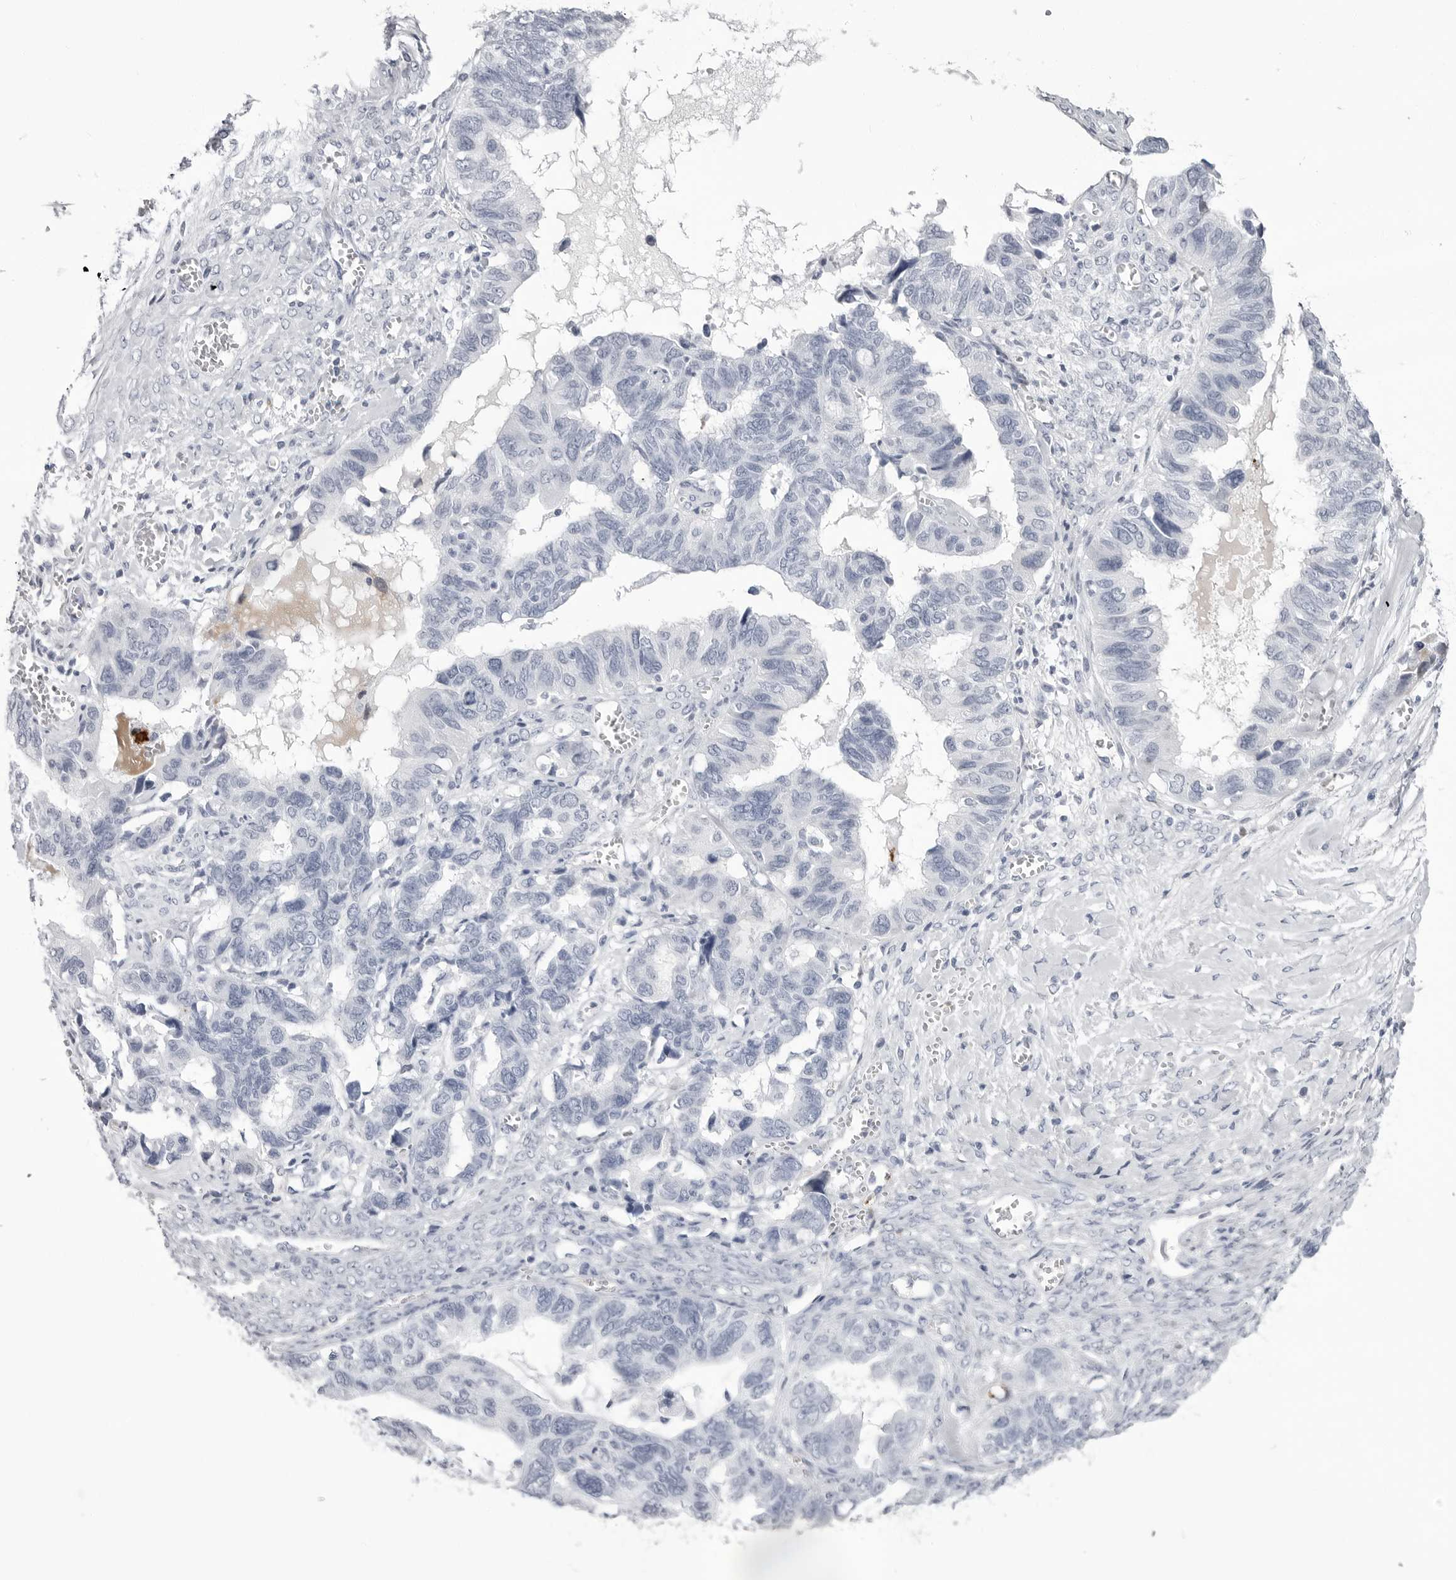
{"staining": {"intensity": "negative", "quantity": "none", "location": "none"}, "tissue": "ovarian cancer", "cell_type": "Tumor cells", "image_type": "cancer", "snomed": [{"axis": "morphology", "description": "Cystadenocarcinoma, serous, NOS"}, {"axis": "topography", "description": "Ovary"}], "caption": "Photomicrograph shows no protein staining in tumor cells of ovarian cancer (serous cystadenocarcinoma) tissue.", "gene": "COL26A1", "patient": {"sex": "female", "age": 79}}